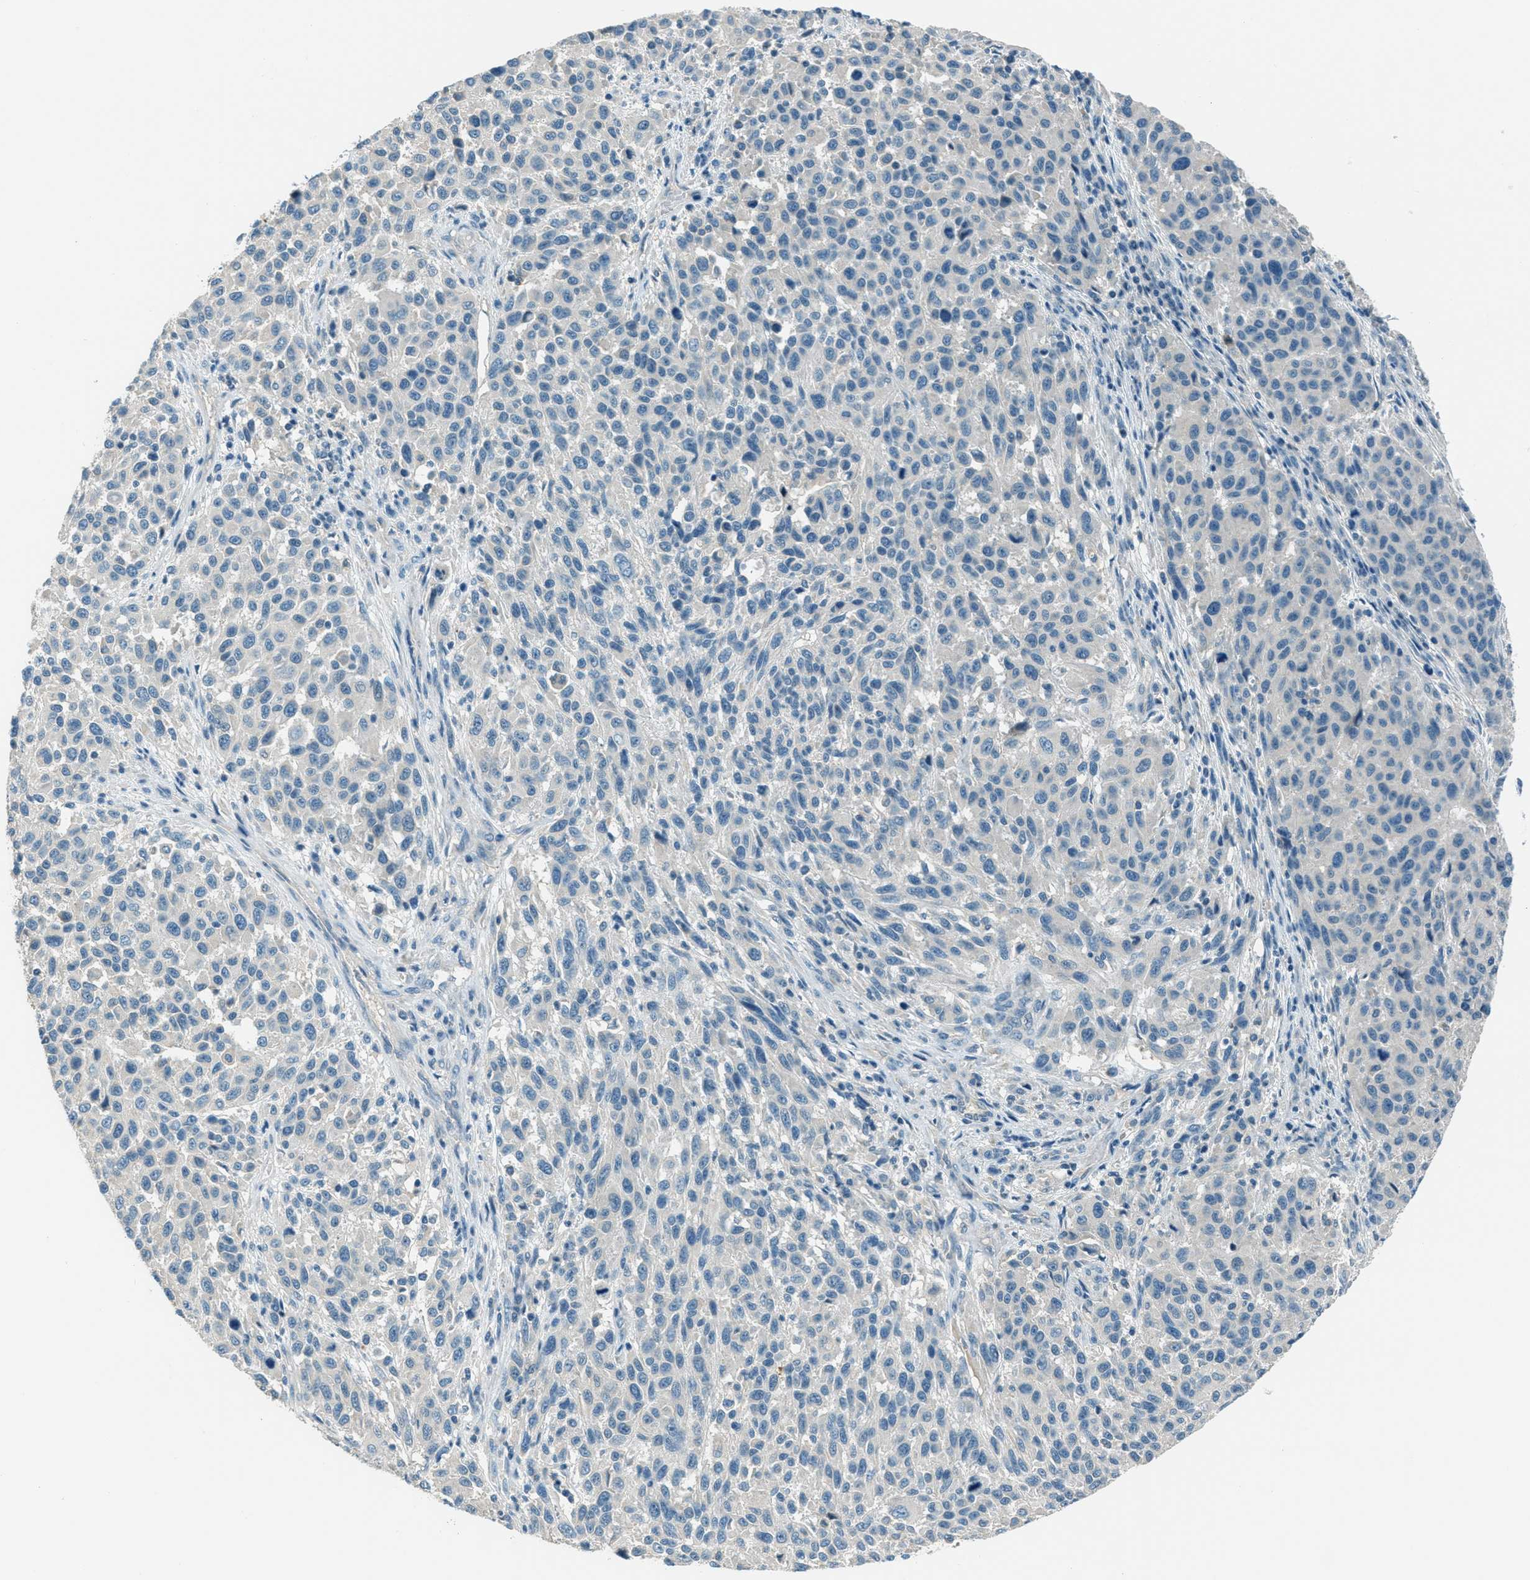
{"staining": {"intensity": "negative", "quantity": "none", "location": "none"}, "tissue": "melanoma", "cell_type": "Tumor cells", "image_type": "cancer", "snomed": [{"axis": "morphology", "description": "Malignant melanoma, Metastatic site"}, {"axis": "topography", "description": "Lymph node"}], "caption": "This is a histopathology image of immunohistochemistry (IHC) staining of malignant melanoma (metastatic site), which shows no staining in tumor cells.", "gene": "MSLN", "patient": {"sex": "male", "age": 61}}